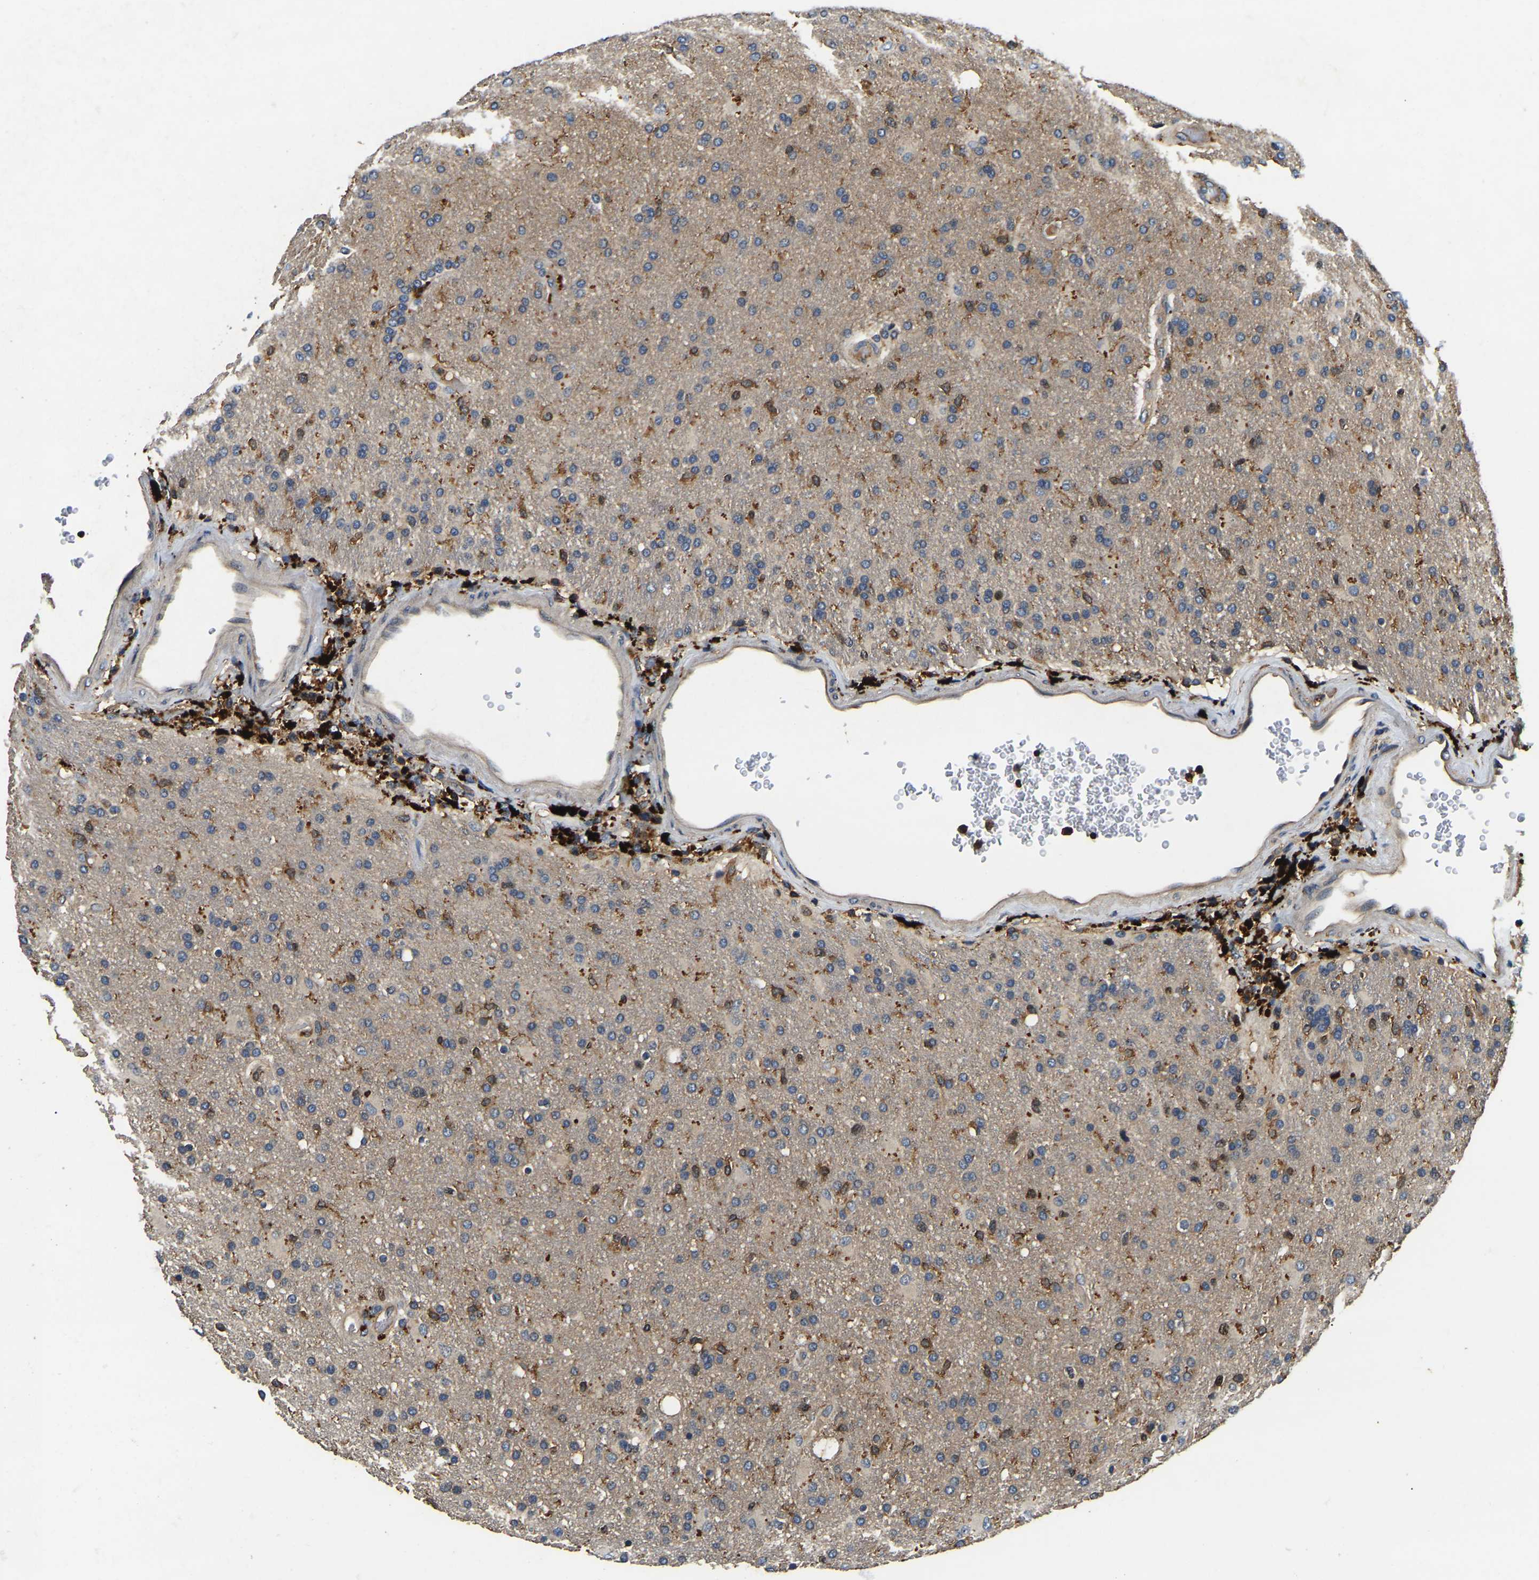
{"staining": {"intensity": "moderate", "quantity": "25%-75%", "location": "cytoplasmic/membranous"}, "tissue": "glioma", "cell_type": "Tumor cells", "image_type": "cancer", "snomed": [{"axis": "morphology", "description": "Glioma, malignant, High grade"}, {"axis": "topography", "description": "Brain"}], "caption": "Human glioma stained with a protein marker displays moderate staining in tumor cells.", "gene": "SMPD2", "patient": {"sex": "male", "age": 72}}